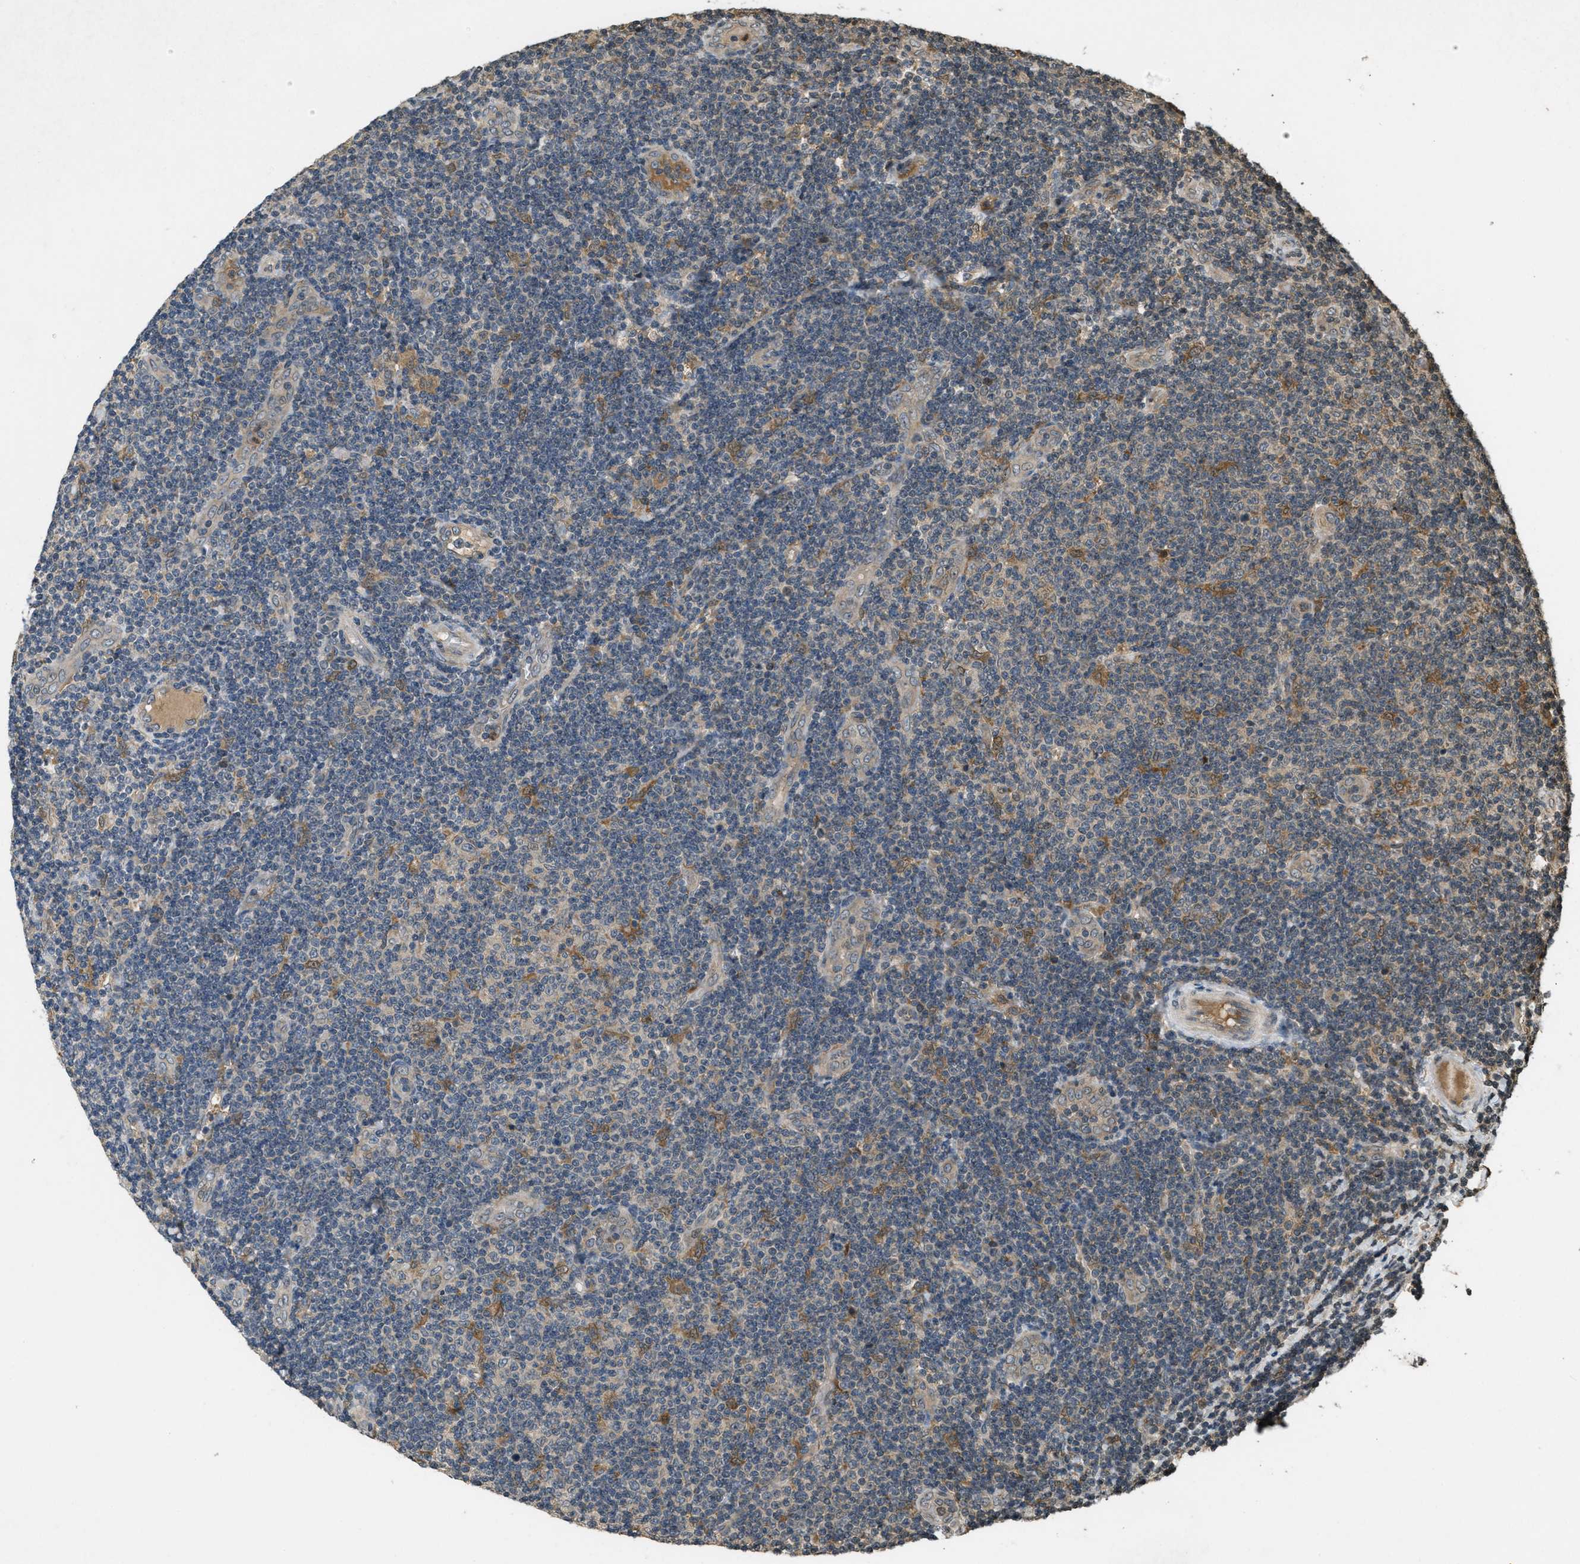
{"staining": {"intensity": "negative", "quantity": "none", "location": "none"}, "tissue": "lymphoma", "cell_type": "Tumor cells", "image_type": "cancer", "snomed": [{"axis": "morphology", "description": "Malignant lymphoma, non-Hodgkin's type, Low grade"}, {"axis": "topography", "description": "Lymph node"}], "caption": "There is no significant expression in tumor cells of malignant lymphoma, non-Hodgkin's type (low-grade). Brightfield microscopy of immunohistochemistry stained with DAB (brown) and hematoxylin (blue), captured at high magnification.", "gene": "ATG7", "patient": {"sex": "male", "age": 83}}